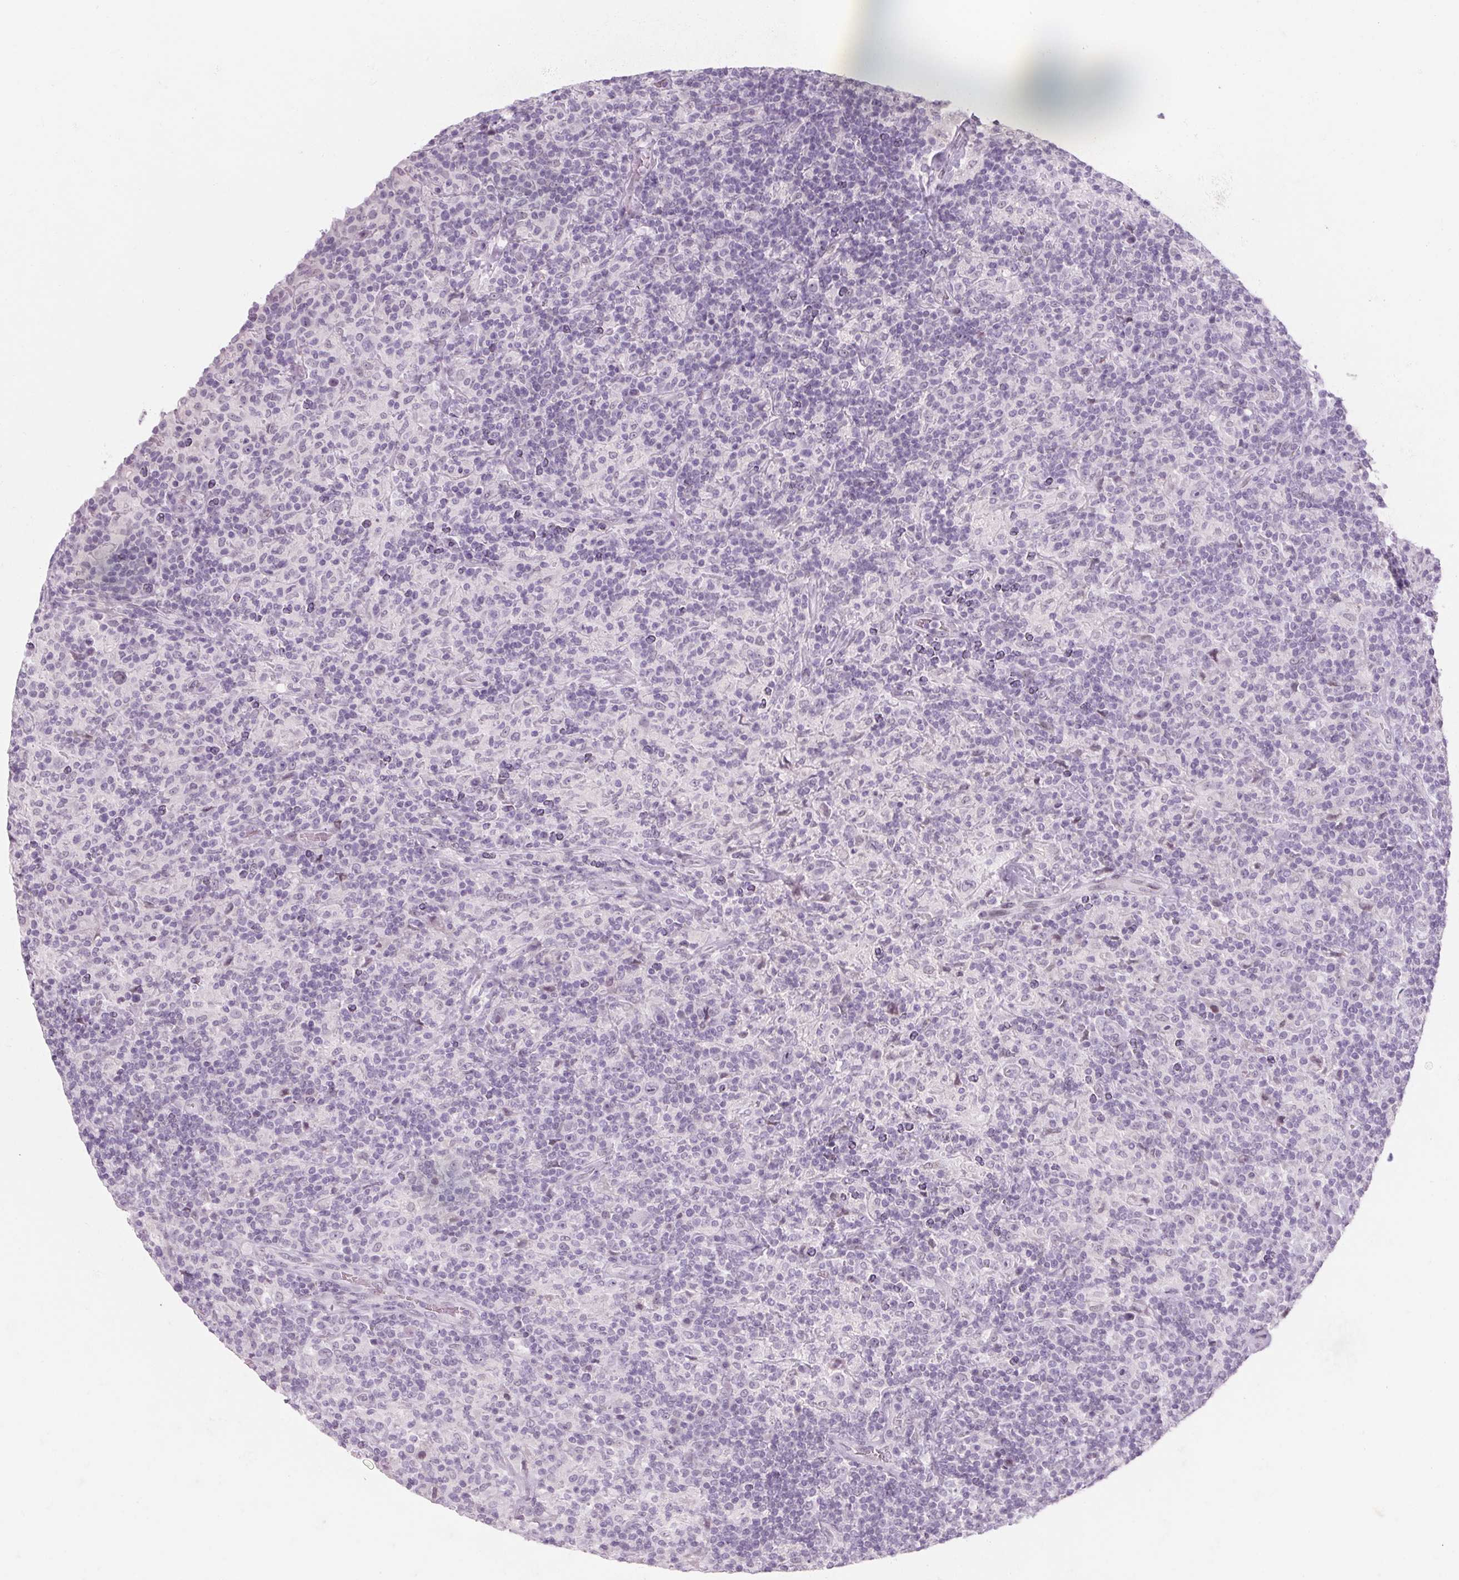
{"staining": {"intensity": "negative", "quantity": "none", "location": "none"}, "tissue": "lymphoma", "cell_type": "Tumor cells", "image_type": "cancer", "snomed": [{"axis": "morphology", "description": "Hodgkin's disease, NOS"}, {"axis": "topography", "description": "Lymph node"}], "caption": "IHC of human lymphoma demonstrates no staining in tumor cells. (DAB immunohistochemistry (IHC) with hematoxylin counter stain).", "gene": "KCNQ2", "patient": {"sex": "male", "age": 70}}